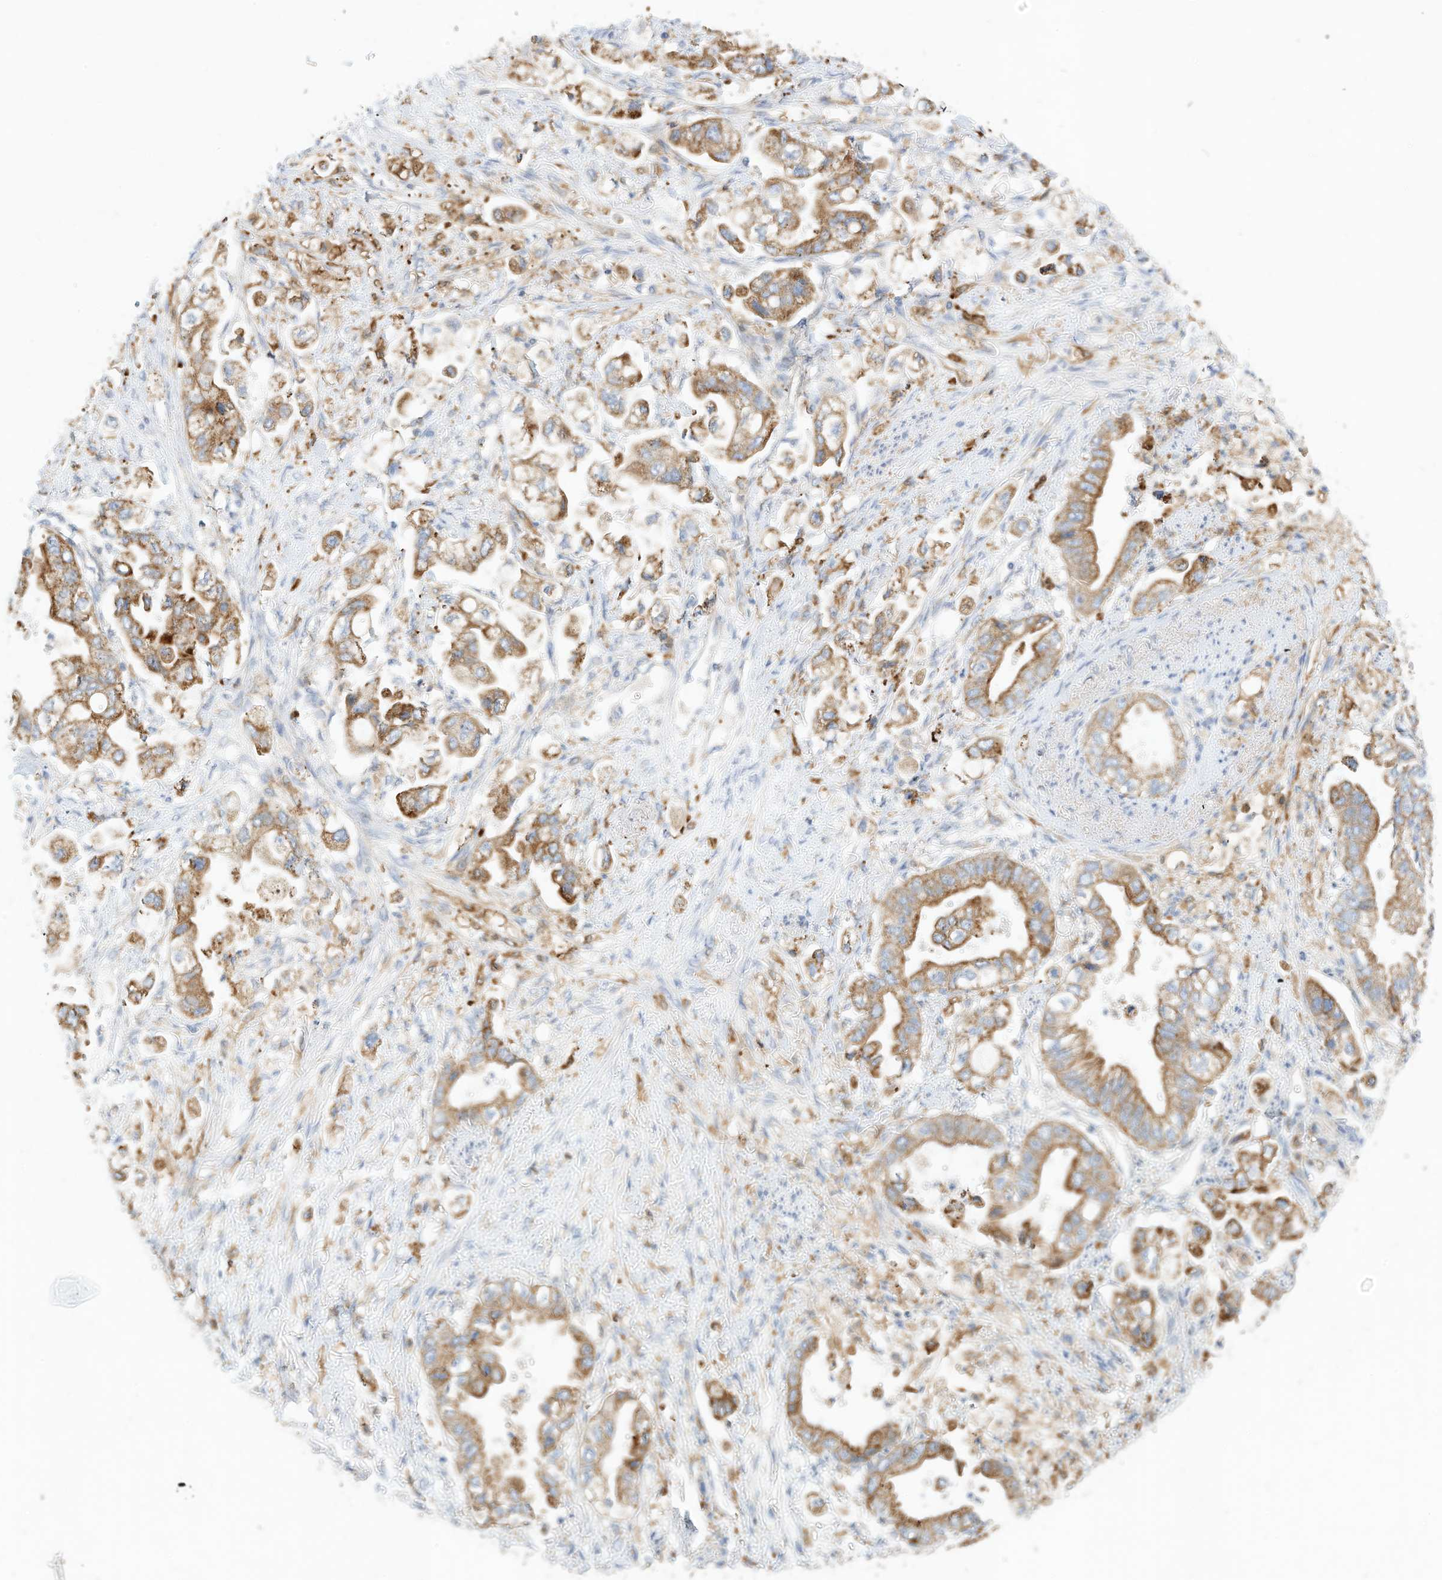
{"staining": {"intensity": "moderate", "quantity": ">75%", "location": "cytoplasmic/membranous"}, "tissue": "stomach cancer", "cell_type": "Tumor cells", "image_type": "cancer", "snomed": [{"axis": "morphology", "description": "Adenocarcinoma, NOS"}, {"axis": "topography", "description": "Stomach"}], "caption": "This is a histology image of immunohistochemistry (IHC) staining of stomach adenocarcinoma, which shows moderate positivity in the cytoplasmic/membranous of tumor cells.", "gene": "RHOH", "patient": {"sex": "male", "age": 62}}